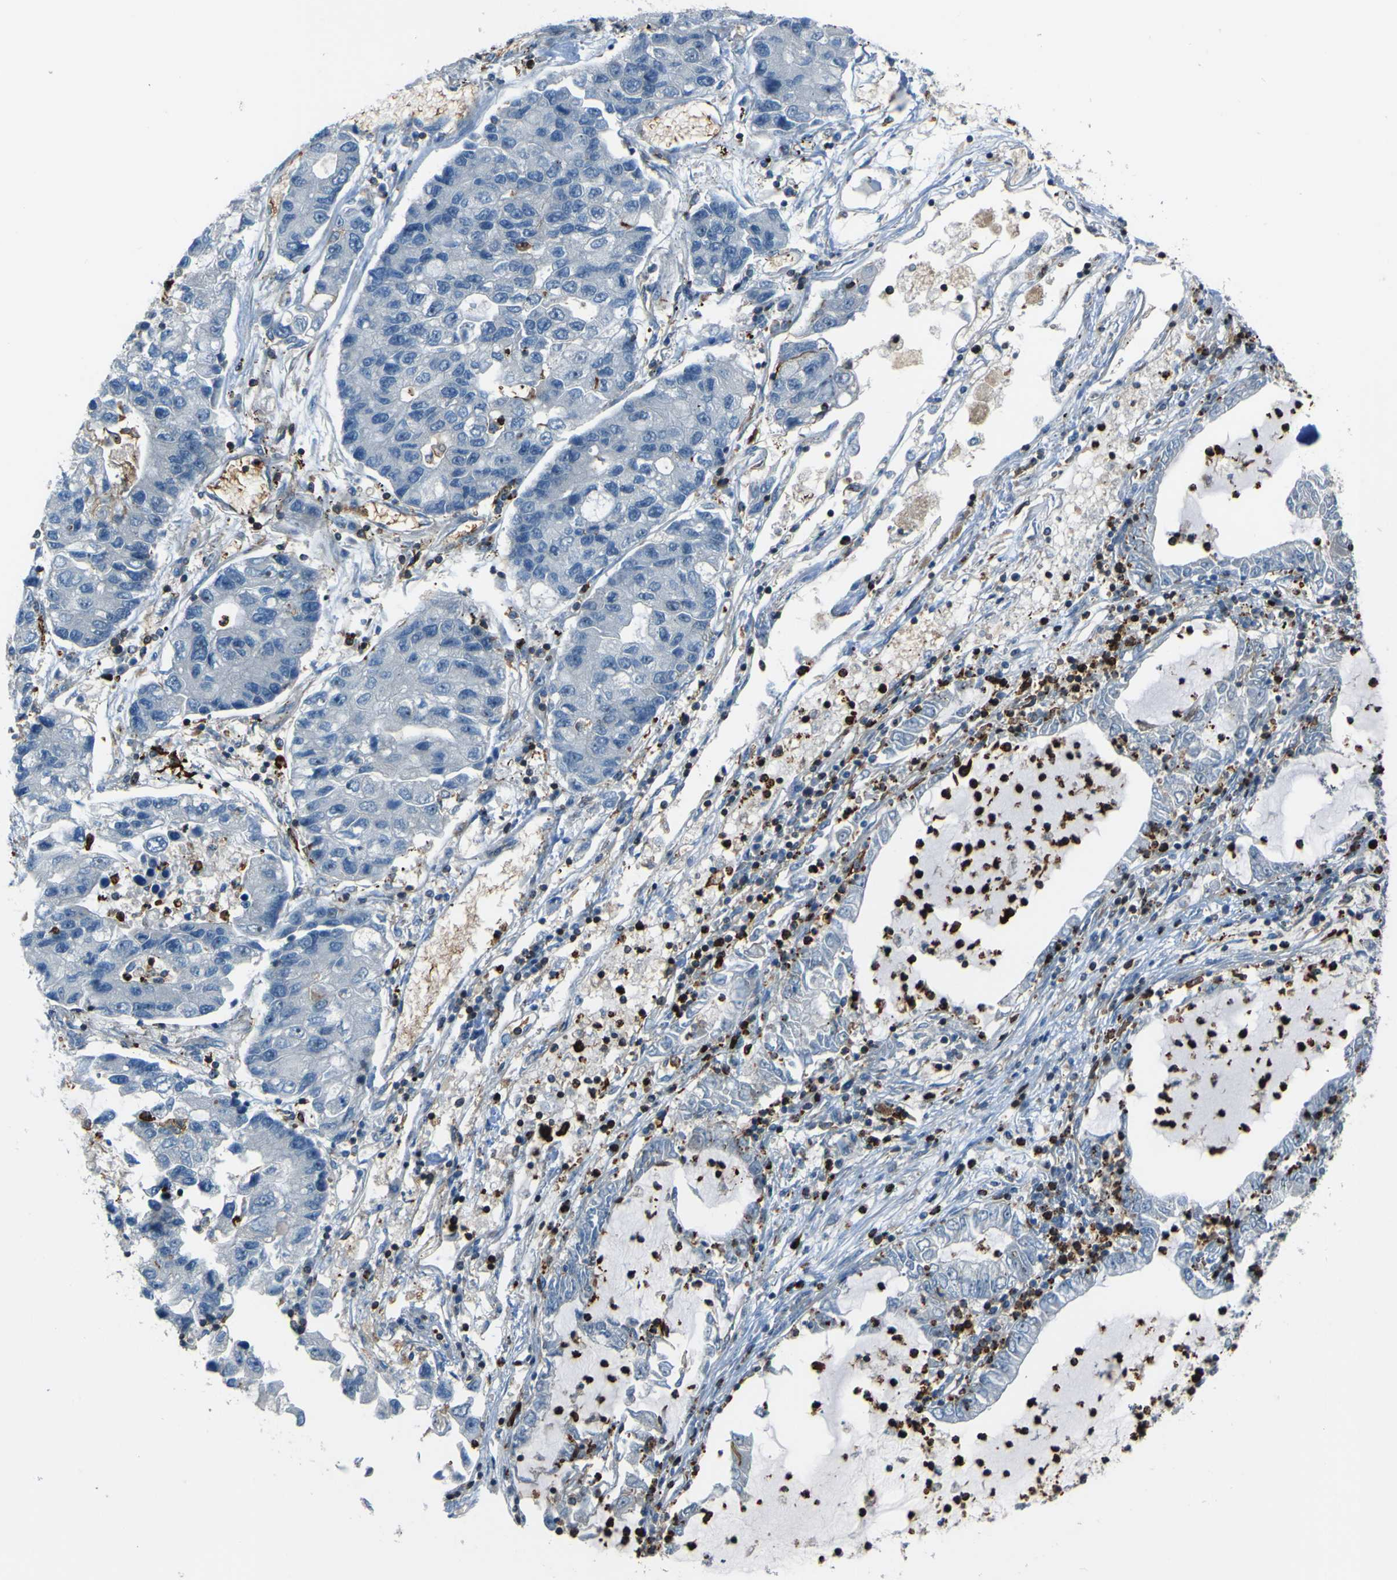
{"staining": {"intensity": "negative", "quantity": "none", "location": "none"}, "tissue": "lung cancer", "cell_type": "Tumor cells", "image_type": "cancer", "snomed": [{"axis": "morphology", "description": "Adenocarcinoma, NOS"}, {"axis": "topography", "description": "Lung"}], "caption": "Histopathology image shows no protein expression in tumor cells of adenocarcinoma (lung) tissue. (Immunohistochemistry, brightfield microscopy, high magnification).", "gene": "PCDHB5", "patient": {"sex": "female", "age": 51}}